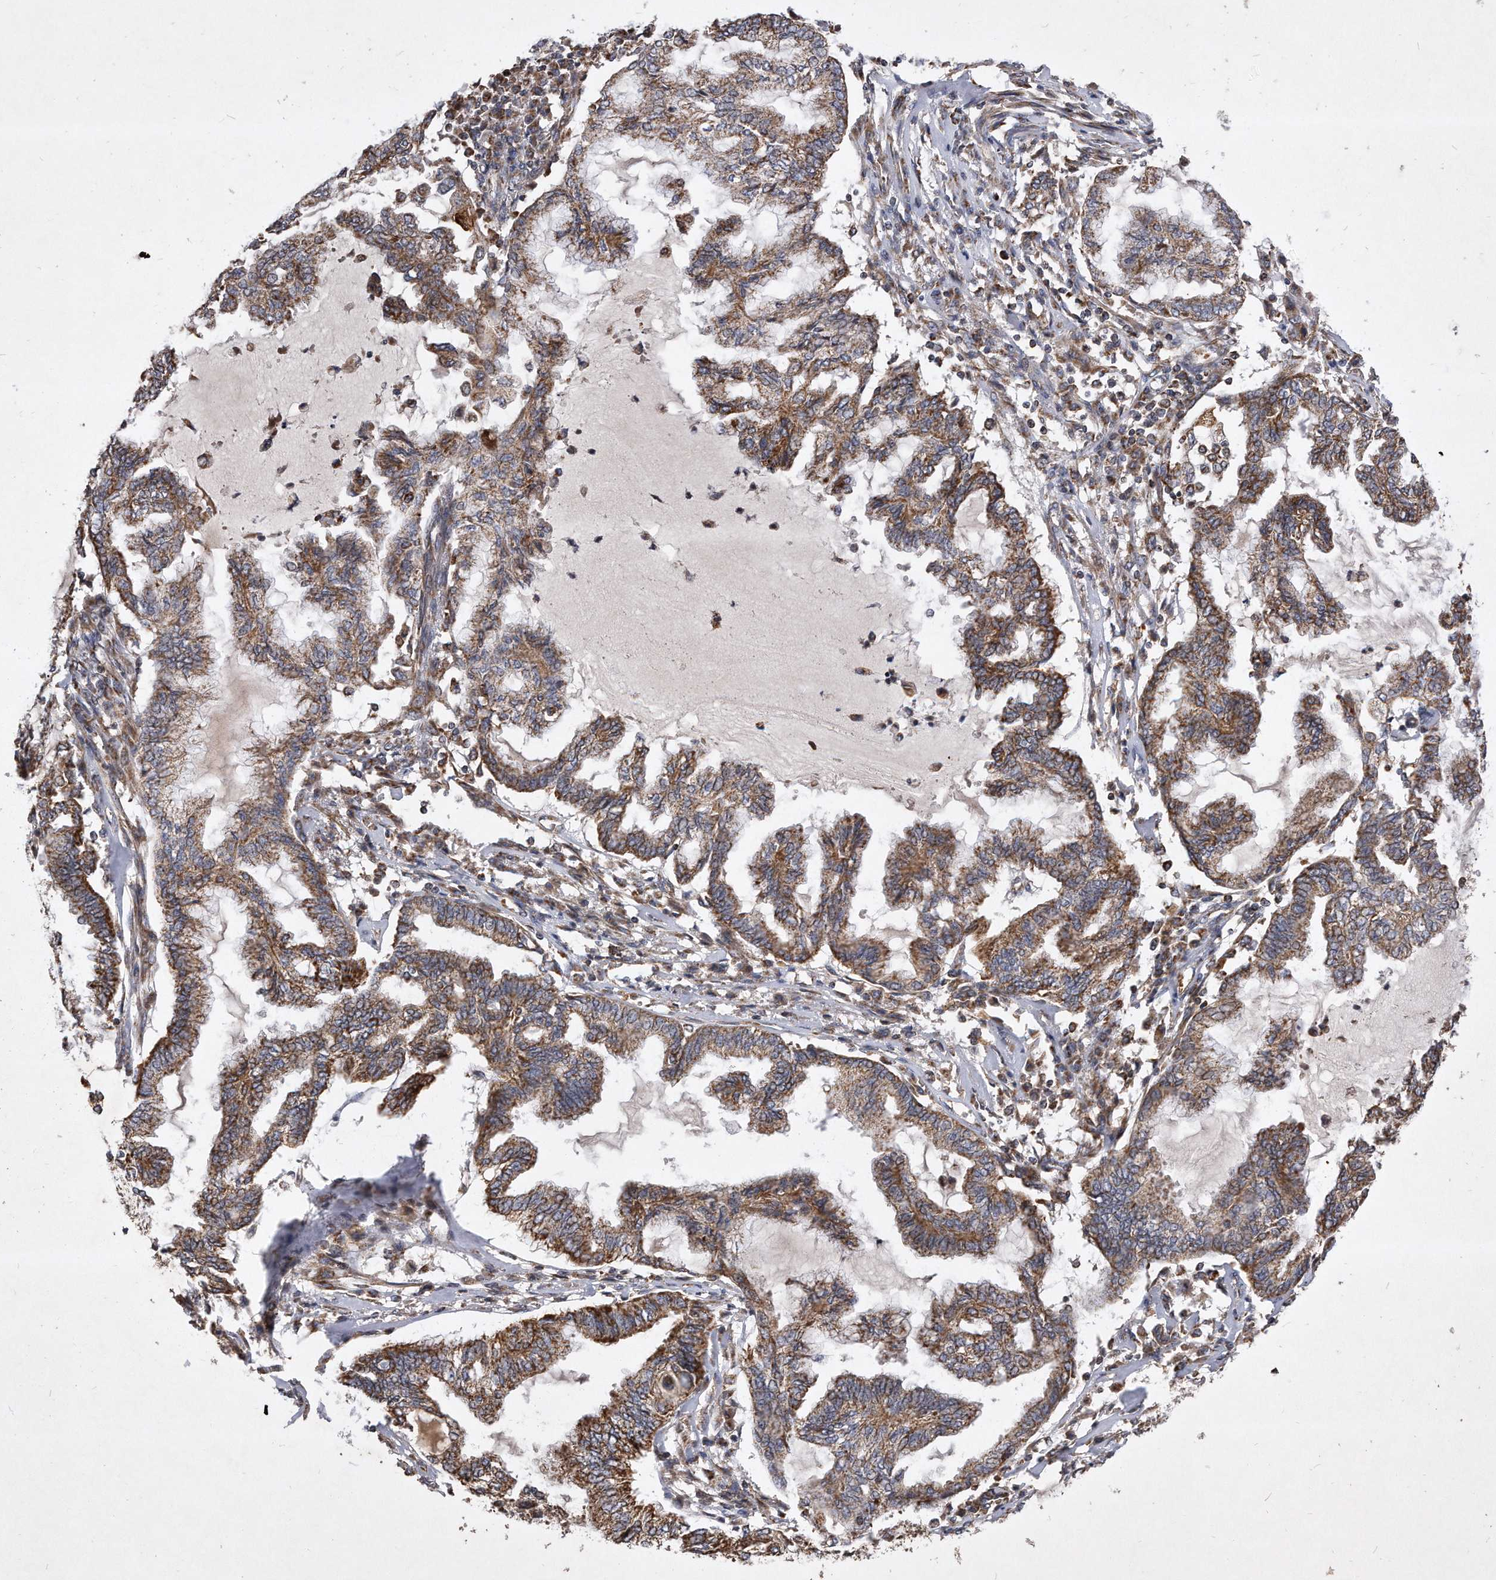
{"staining": {"intensity": "moderate", "quantity": ">75%", "location": "cytoplasmic/membranous"}, "tissue": "endometrial cancer", "cell_type": "Tumor cells", "image_type": "cancer", "snomed": [{"axis": "morphology", "description": "Adenocarcinoma, NOS"}, {"axis": "topography", "description": "Endometrium"}], "caption": "IHC (DAB (3,3'-diaminobenzidine)) staining of human adenocarcinoma (endometrial) shows moderate cytoplasmic/membranous protein positivity in about >75% of tumor cells.", "gene": "PPP5C", "patient": {"sex": "female", "age": 86}}